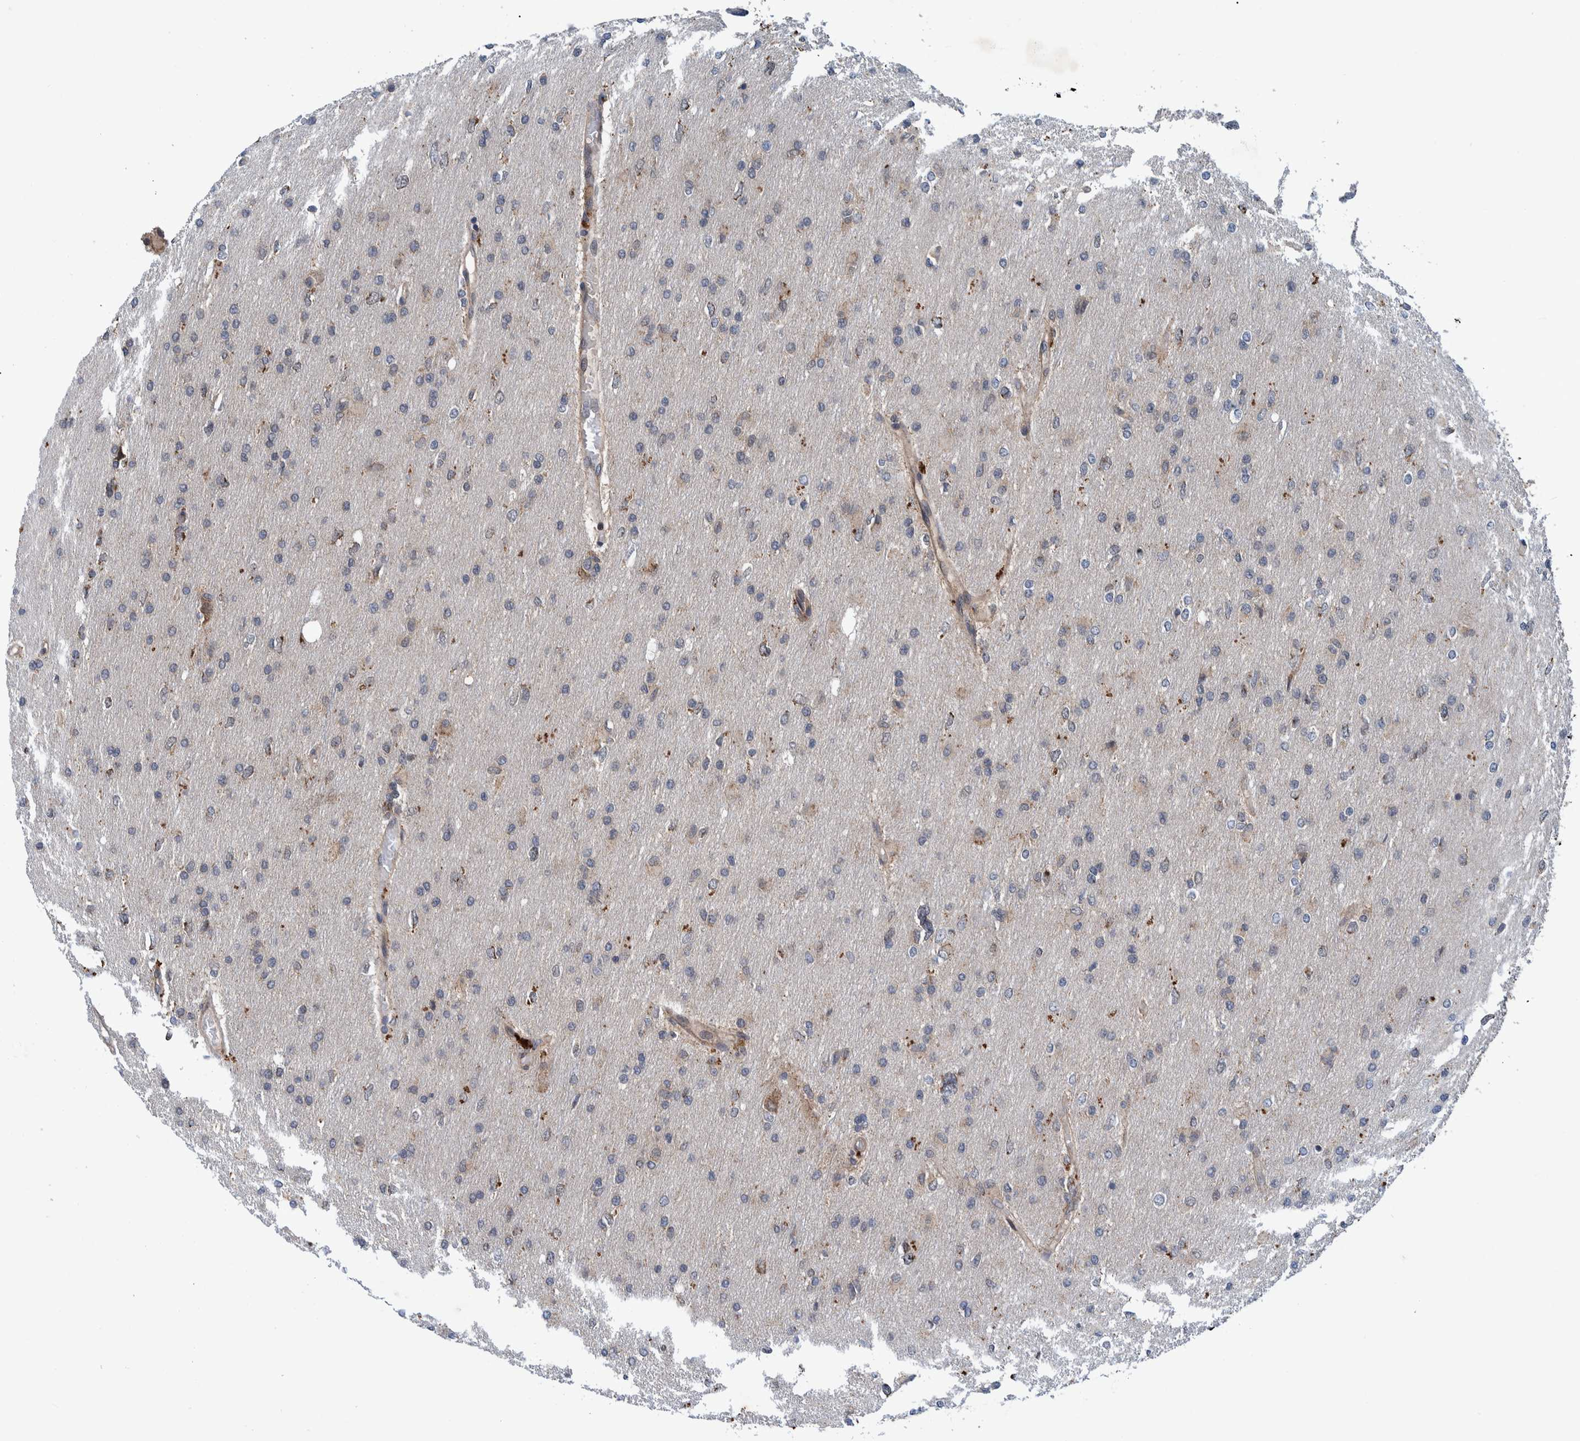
{"staining": {"intensity": "moderate", "quantity": "<25%", "location": "cytoplasmic/membranous"}, "tissue": "glioma", "cell_type": "Tumor cells", "image_type": "cancer", "snomed": [{"axis": "morphology", "description": "Glioma, malignant, High grade"}, {"axis": "topography", "description": "Cerebral cortex"}], "caption": "Malignant glioma (high-grade) stained with IHC shows moderate cytoplasmic/membranous positivity in approximately <25% of tumor cells.", "gene": "MRPS7", "patient": {"sex": "female", "age": 36}}